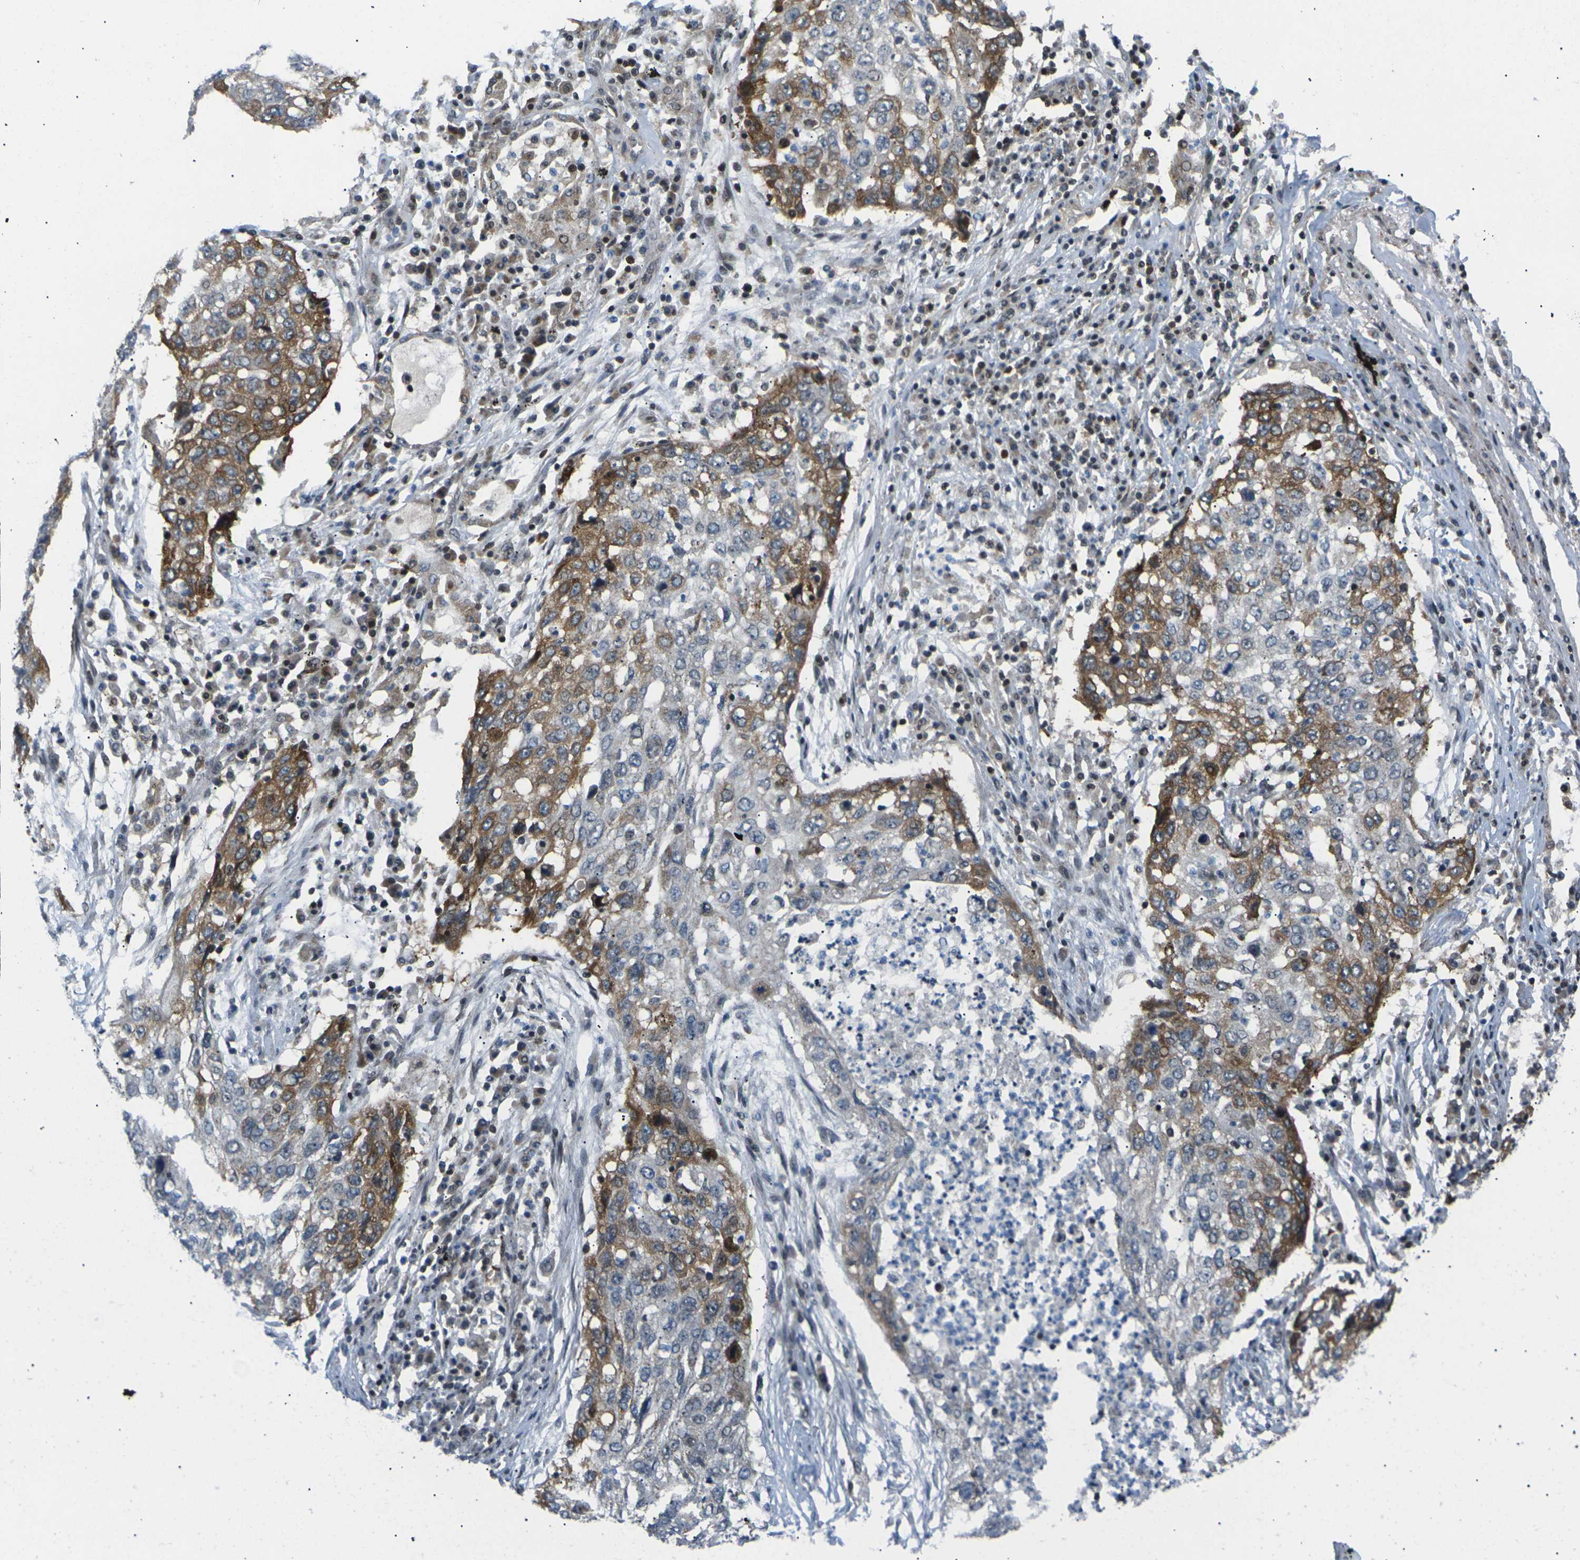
{"staining": {"intensity": "moderate", "quantity": "<25%", "location": "cytoplasmic/membranous"}, "tissue": "lung cancer", "cell_type": "Tumor cells", "image_type": "cancer", "snomed": [{"axis": "morphology", "description": "Squamous cell carcinoma, NOS"}, {"axis": "topography", "description": "Lung"}], "caption": "Brown immunohistochemical staining in human lung cancer exhibits moderate cytoplasmic/membranous positivity in about <25% of tumor cells.", "gene": "RPS6KA3", "patient": {"sex": "female", "age": 63}}